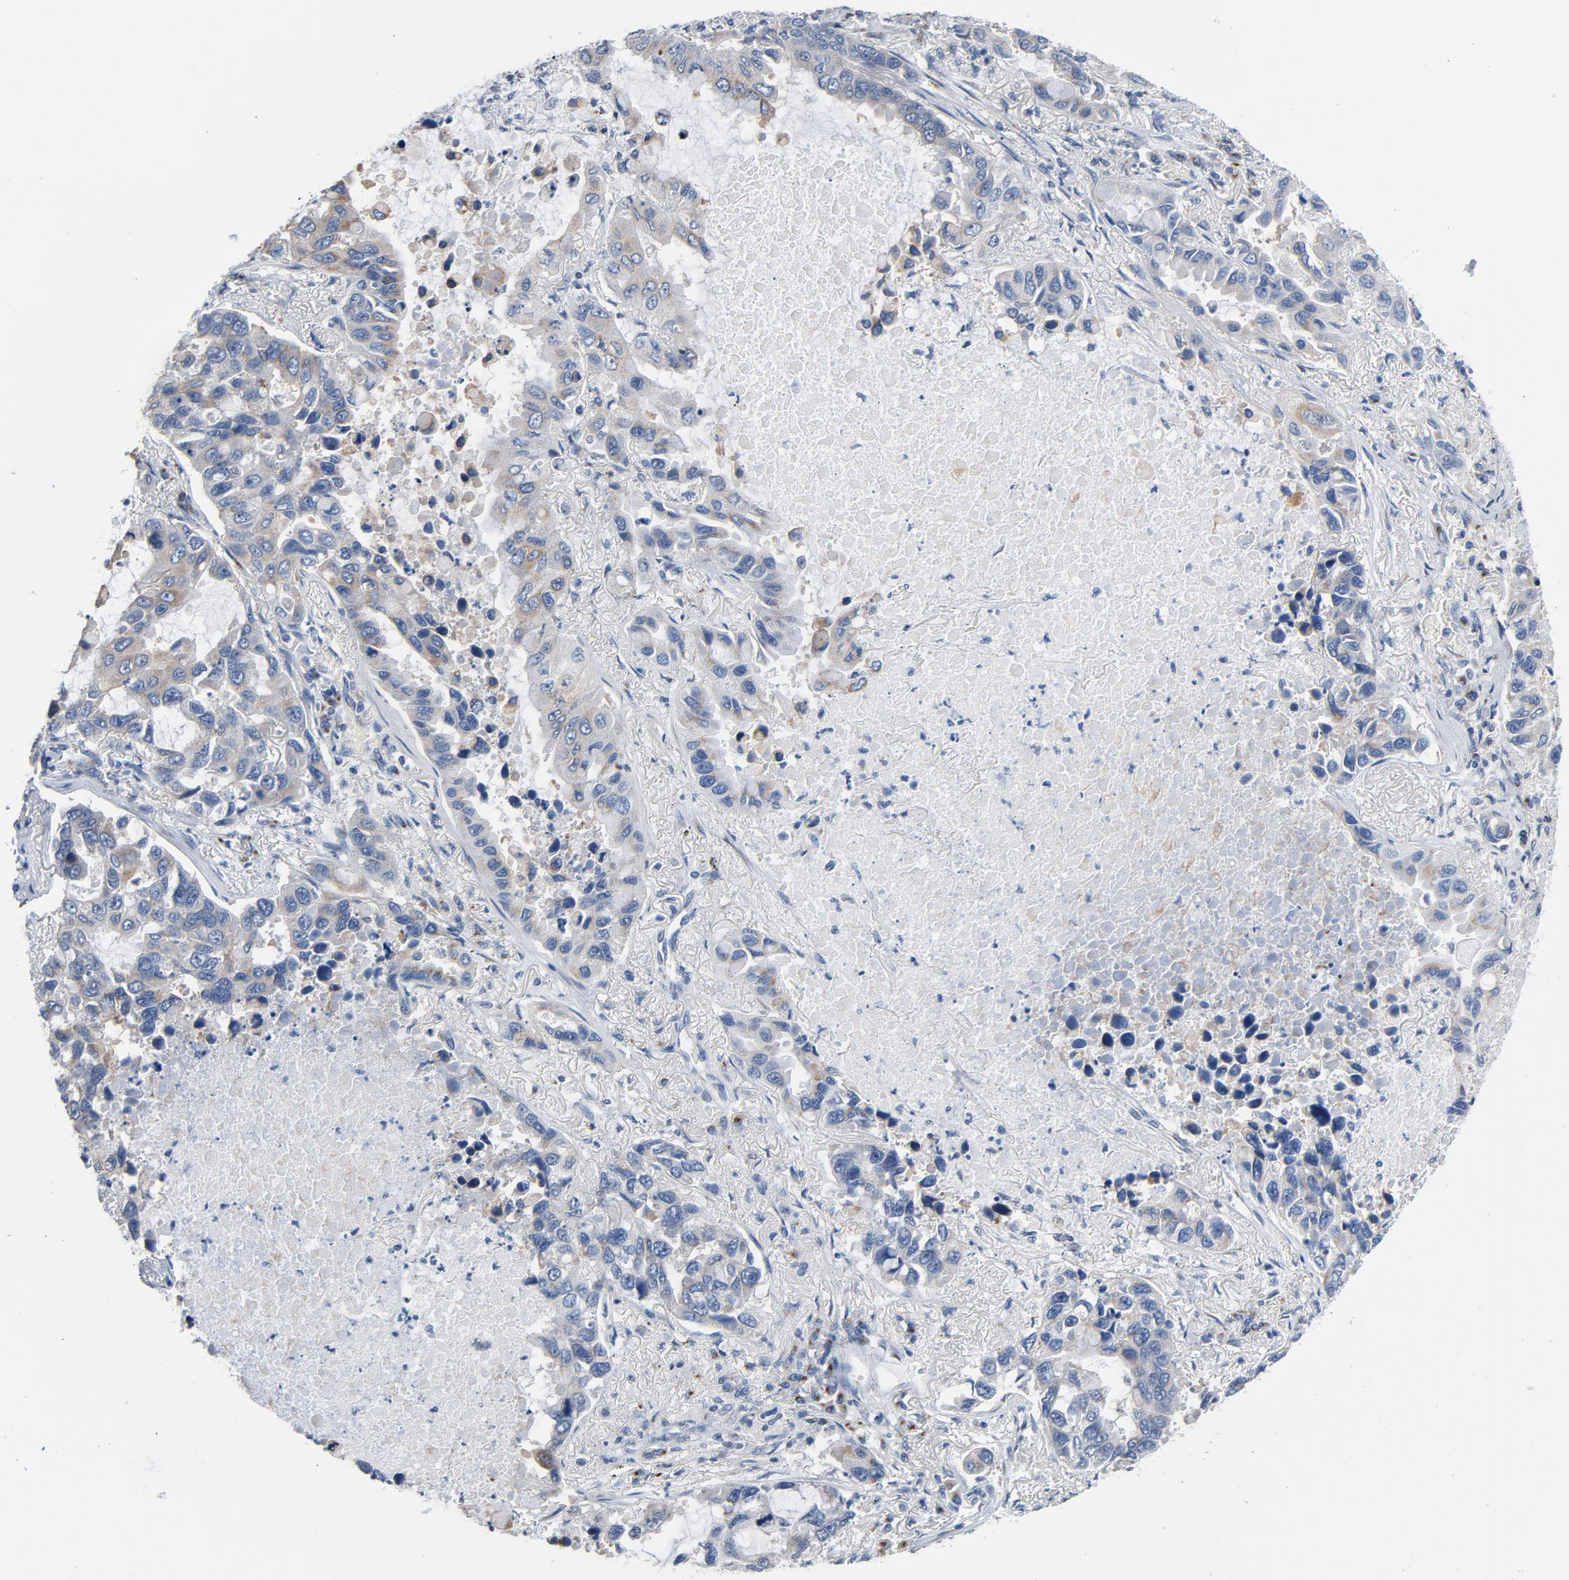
{"staining": {"intensity": "moderate", "quantity": "25%-75%", "location": "cytoplasmic/membranous"}, "tissue": "lung cancer", "cell_type": "Tumor cells", "image_type": "cancer", "snomed": [{"axis": "morphology", "description": "Adenocarcinoma, NOS"}, {"axis": "topography", "description": "Lung"}], "caption": "Protein staining of lung adenocarcinoma tissue reveals moderate cytoplasmic/membranous staining in approximately 25%-75% of tumor cells.", "gene": "YIPF6", "patient": {"sex": "male", "age": 64}}